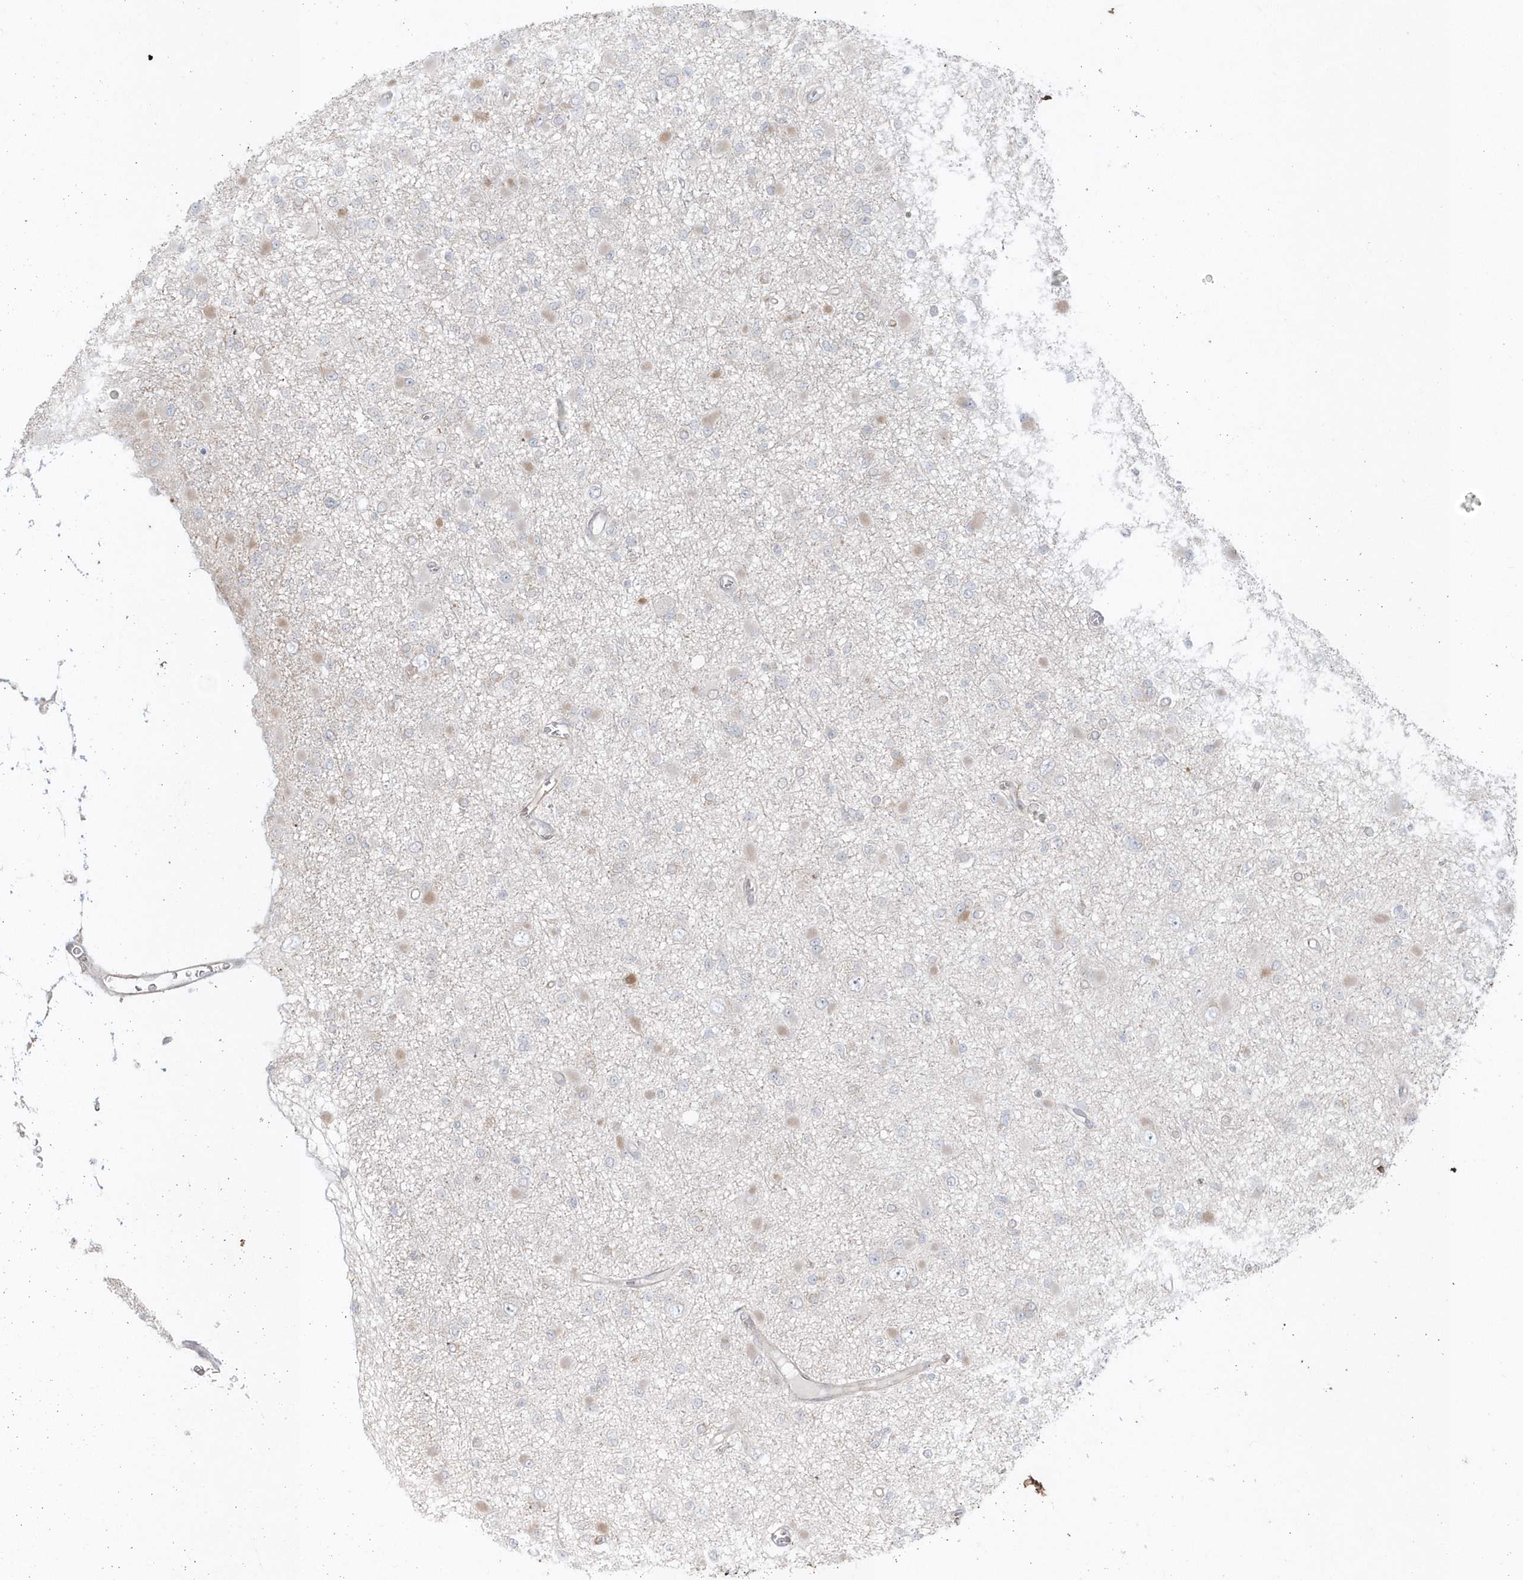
{"staining": {"intensity": "negative", "quantity": "none", "location": "none"}, "tissue": "glioma", "cell_type": "Tumor cells", "image_type": "cancer", "snomed": [{"axis": "morphology", "description": "Glioma, malignant, Low grade"}, {"axis": "topography", "description": "Brain"}], "caption": "Human glioma stained for a protein using IHC shows no expression in tumor cells.", "gene": "DHX57", "patient": {"sex": "female", "age": 22}}